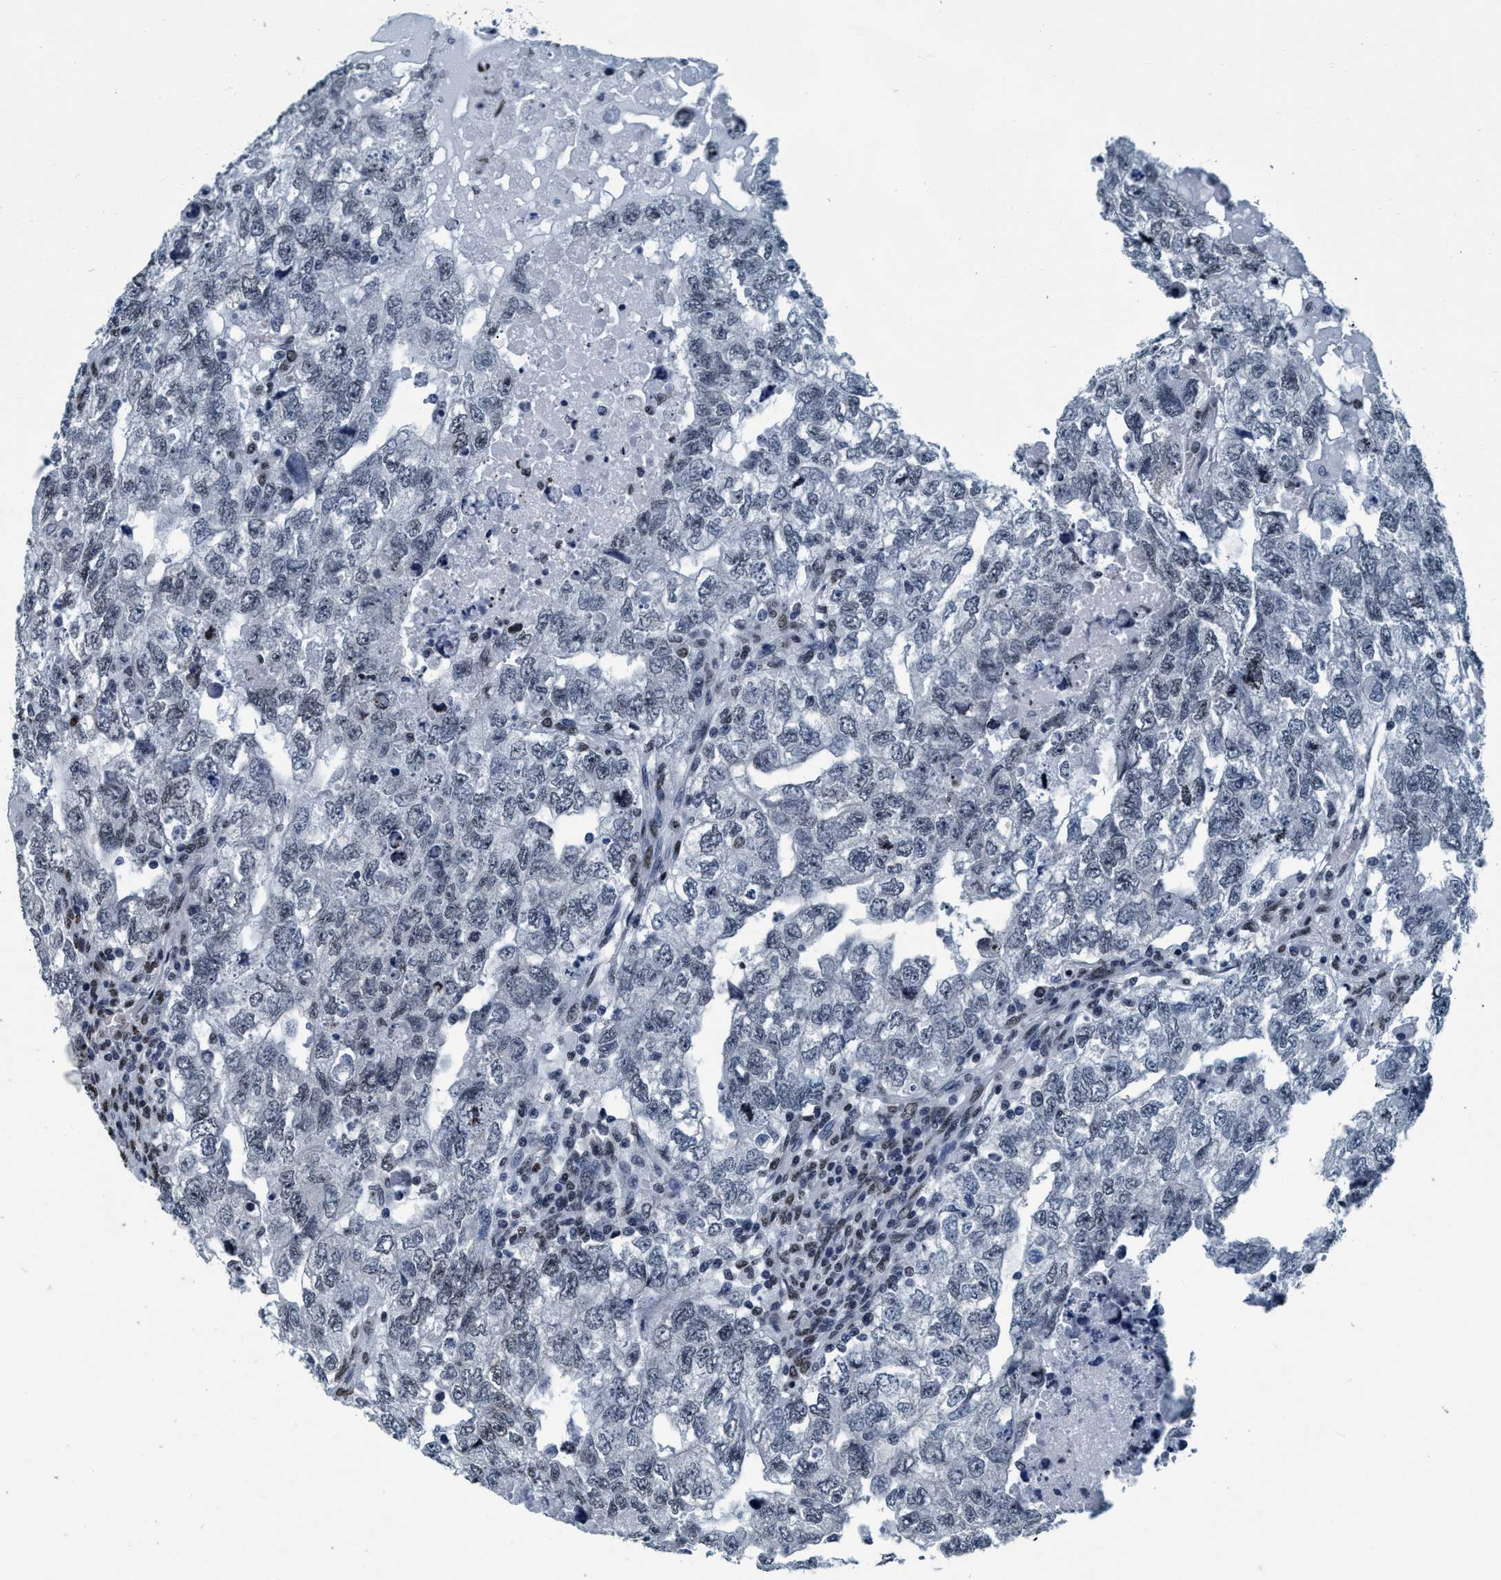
{"staining": {"intensity": "negative", "quantity": "none", "location": "none"}, "tissue": "testis cancer", "cell_type": "Tumor cells", "image_type": "cancer", "snomed": [{"axis": "morphology", "description": "Carcinoma, Embryonal, NOS"}, {"axis": "topography", "description": "Testis"}], "caption": "Immunohistochemistry (IHC) photomicrograph of neoplastic tissue: testis cancer (embryonal carcinoma) stained with DAB (3,3'-diaminobenzidine) displays no significant protein expression in tumor cells. (DAB (3,3'-diaminobenzidine) immunohistochemistry, high magnification).", "gene": "CCNE2", "patient": {"sex": "male", "age": 36}}